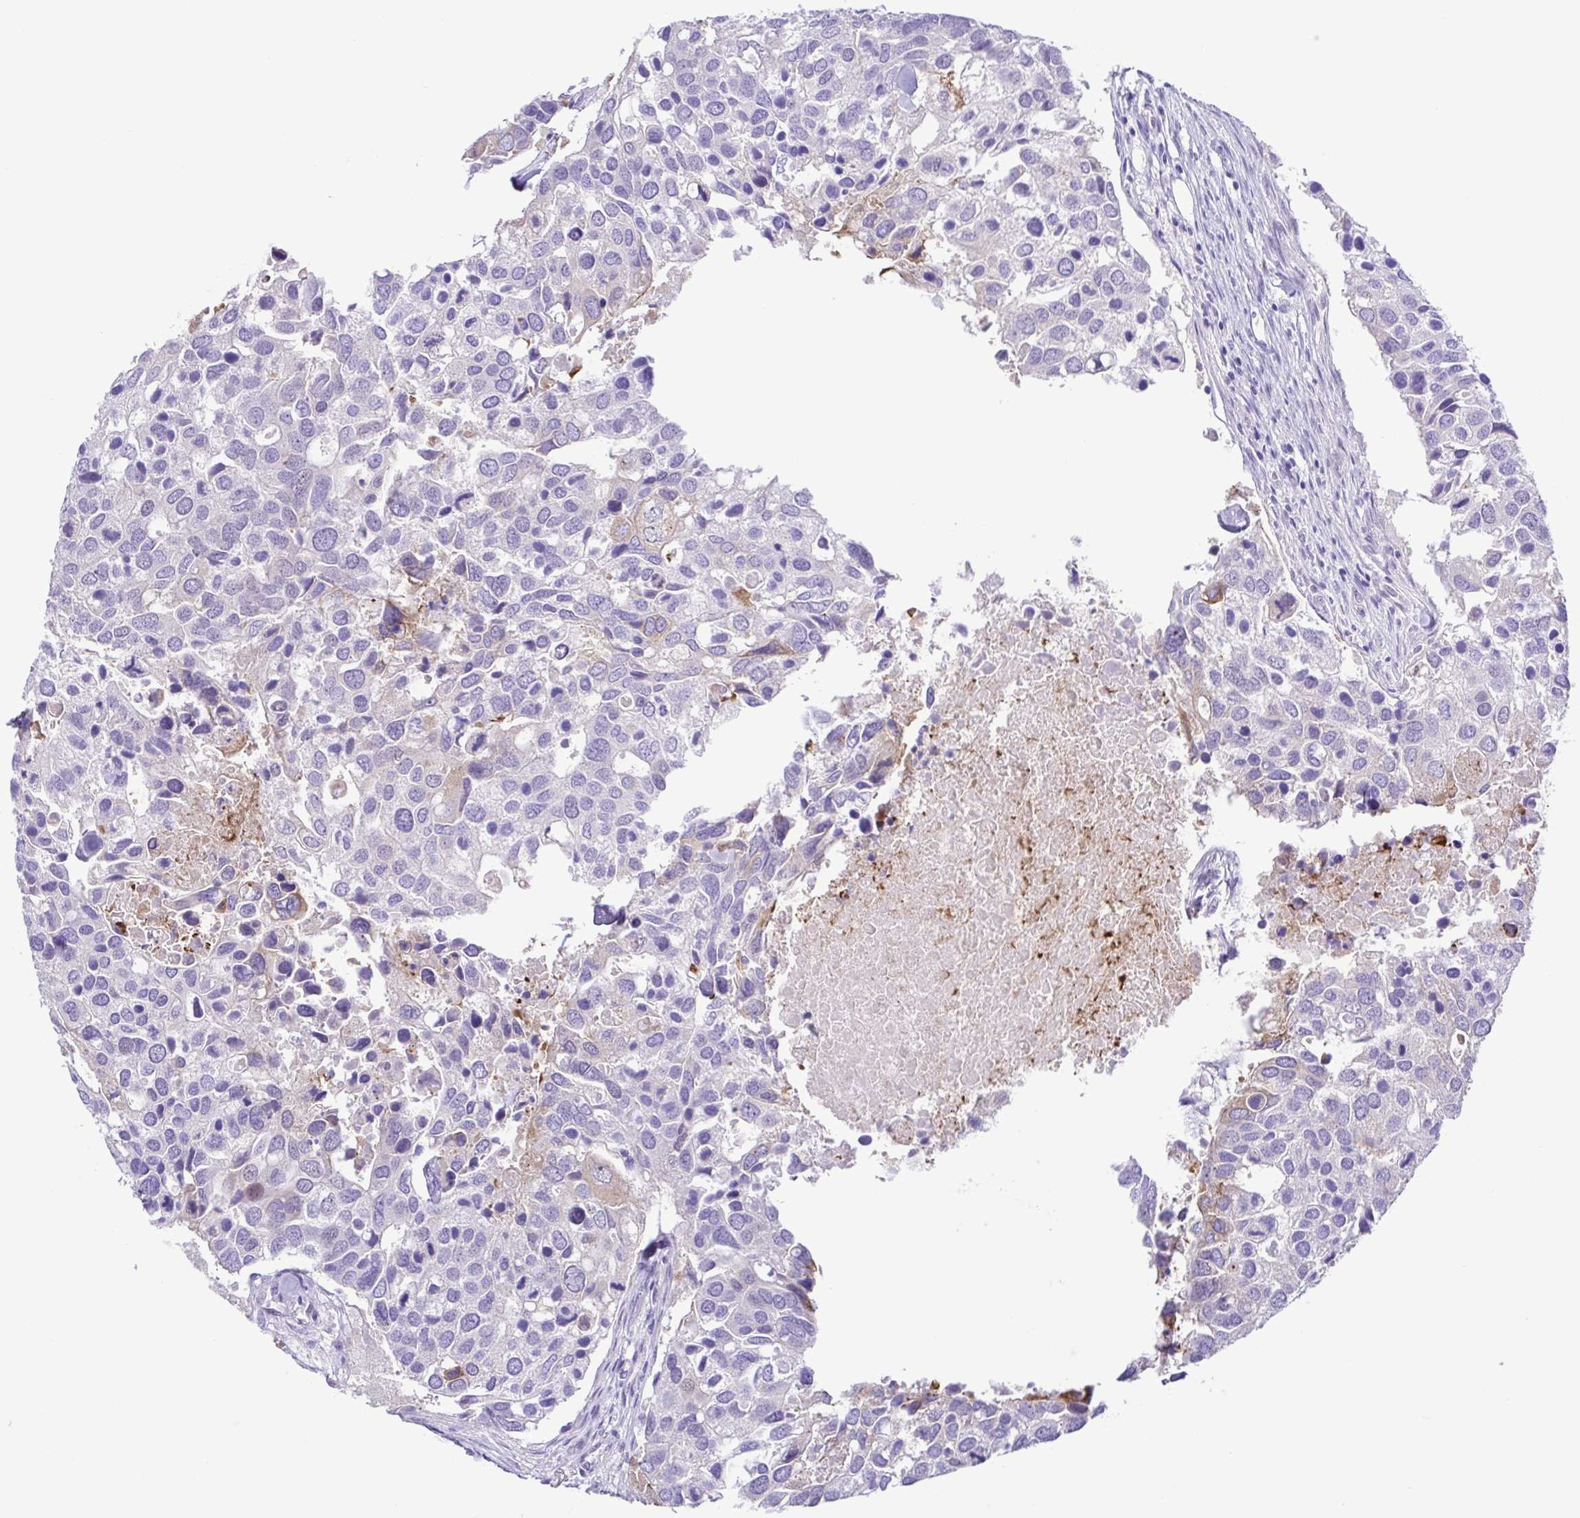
{"staining": {"intensity": "negative", "quantity": "none", "location": "none"}, "tissue": "breast cancer", "cell_type": "Tumor cells", "image_type": "cancer", "snomed": [{"axis": "morphology", "description": "Duct carcinoma"}, {"axis": "topography", "description": "Breast"}], "caption": "This photomicrograph is of breast cancer (invasive ductal carcinoma) stained with immunohistochemistry to label a protein in brown with the nuclei are counter-stained blue. There is no positivity in tumor cells.", "gene": "DCLK2", "patient": {"sex": "female", "age": 83}}